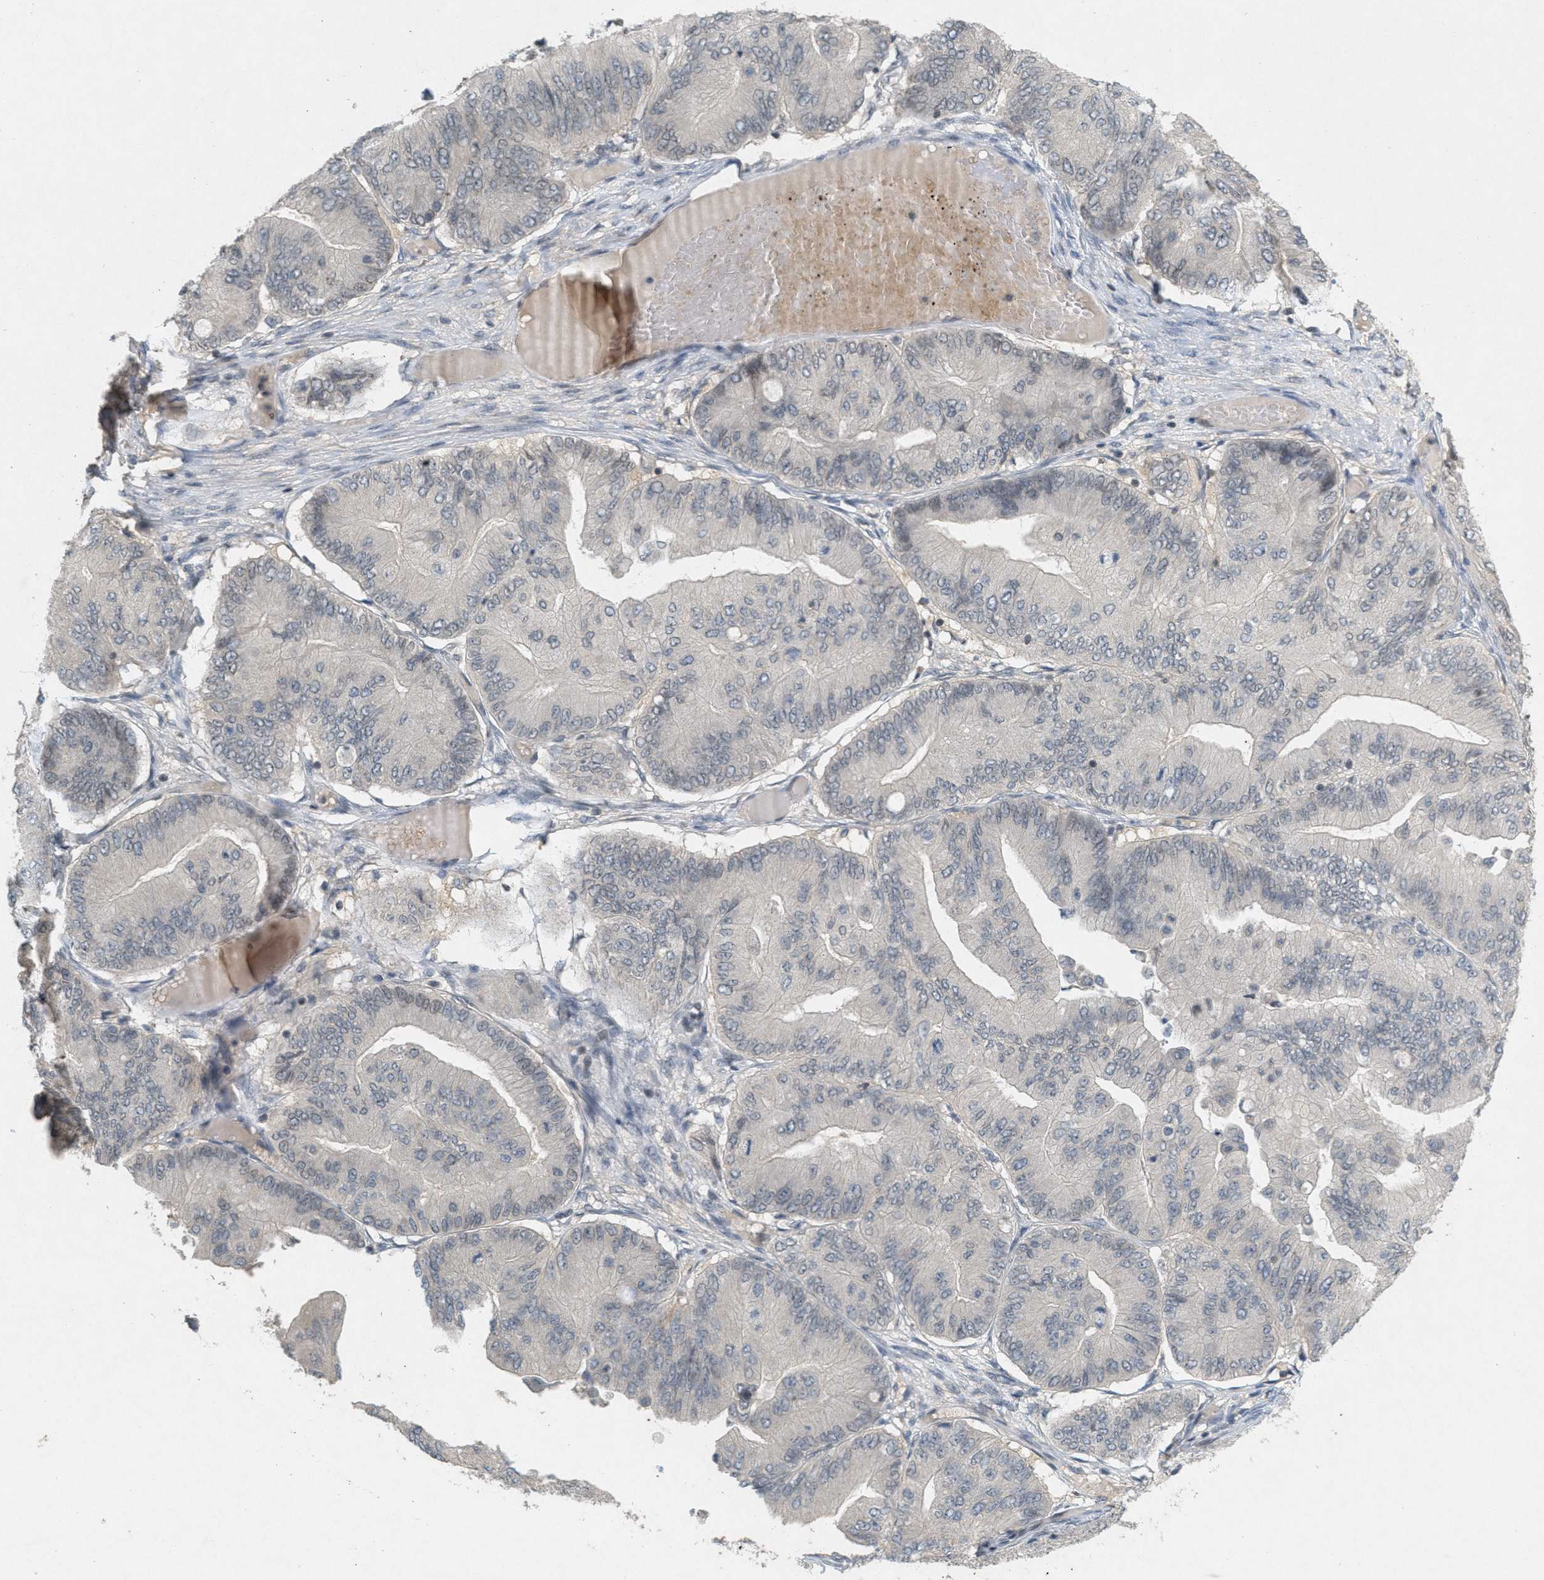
{"staining": {"intensity": "negative", "quantity": "none", "location": "none"}, "tissue": "ovarian cancer", "cell_type": "Tumor cells", "image_type": "cancer", "snomed": [{"axis": "morphology", "description": "Cystadenocarcinoma, mucinous, NOS"}, {"axis": "topography", "description": "Ovary"}], "caption": "Immunohistochemistry histopathology image of neoplastic tissue: human ovarian cancer stained with DAB (3,3'-diaminobenzidine) demonstrates no significant protein staining in tumor cells.", "gene": "ABHD6", "patient": {"sex": "female", "age": 61}}